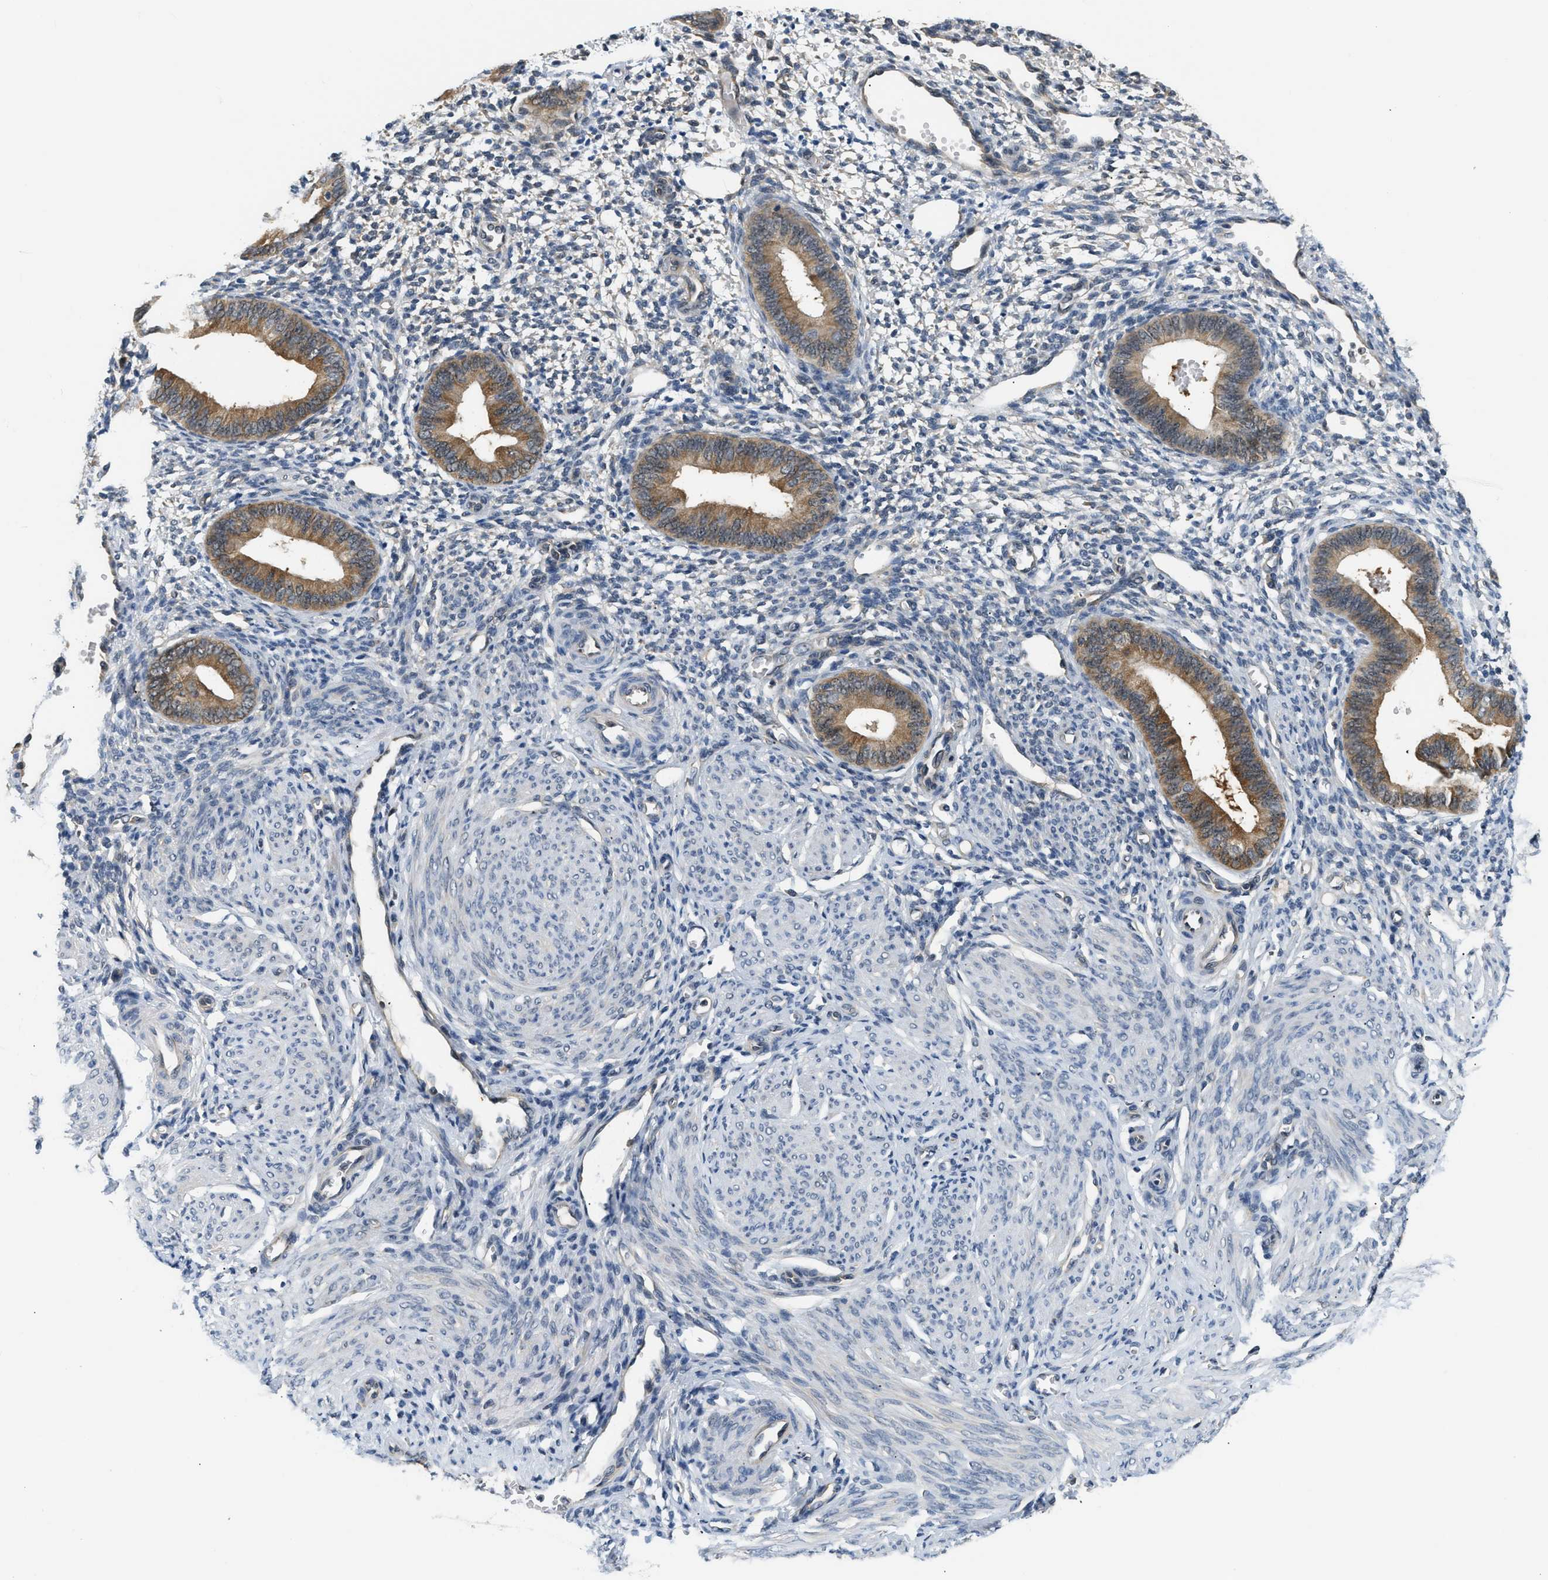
{"staining": {"intensity": "negative", "quantity": "none", "location": "none"}, "tissue": "endometrium", "cell_type": "Cells in endometrial stroma", "image_type": "normal", "snomed": [{"axis": "morphology", "description": "Normal tissue, NOS"}, {"axis": "topography", "description": "Endometrium"}], "caption": "This histopathology image is of unremarkable endometrium stained with immunohistochemistry to label a protein in brown with the nuclei are counter-stained blue. There is no expression in cells in endometrial stroma.", "gene": "EIF4EBP2", "patient": {"sex": "female", "age": 46}}